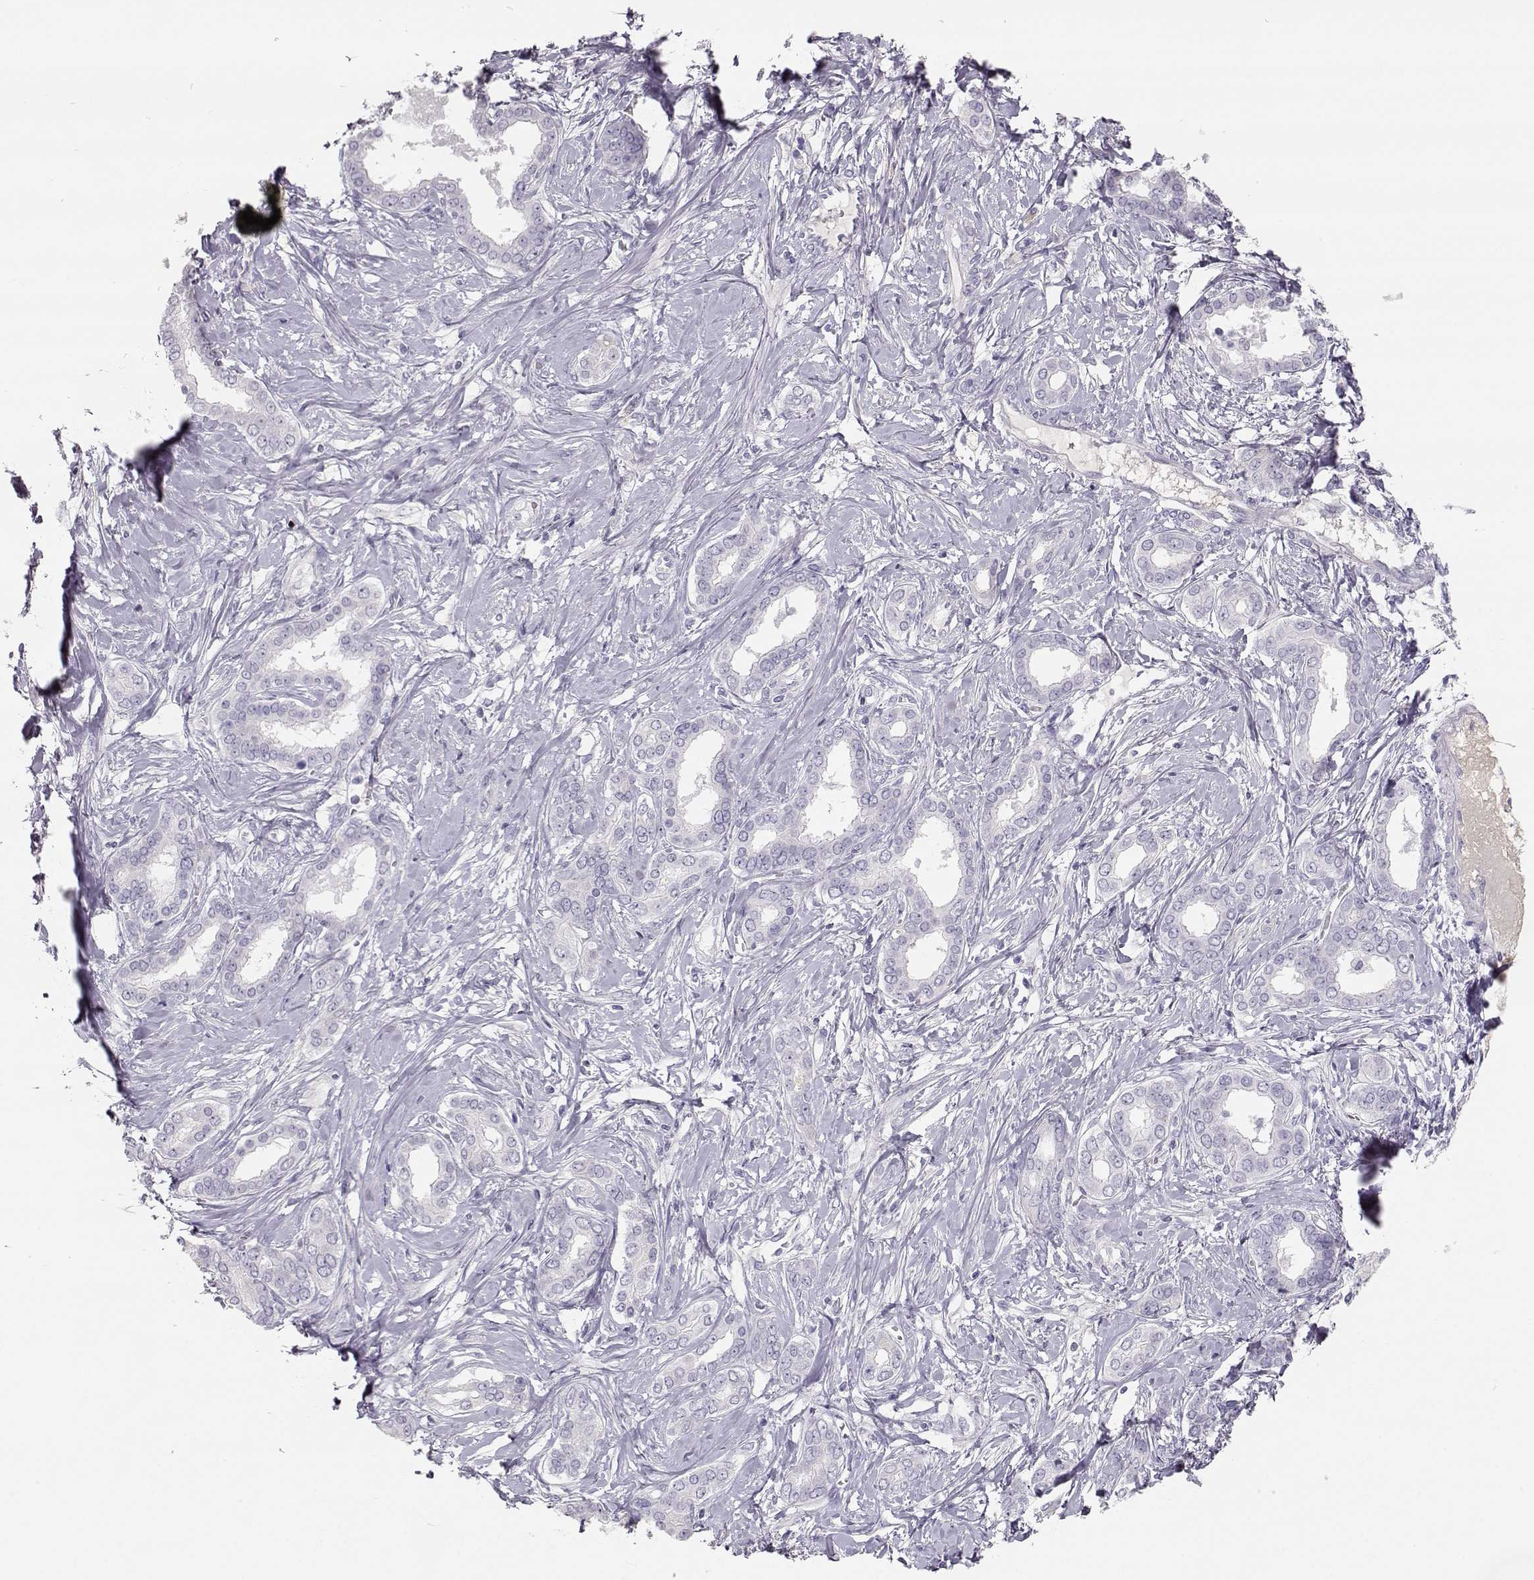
{"staining": {"intensity": "negative", "quantity": "none", "location": "none"}, "tissue": "liver cancer", "cell_type": "Tumor cells", "image_type": "cancer", "snomed": [{"axis": "morphology", "description": "Cholangiocarcinoma"}, {"axis": "topography", "description": "Liver"}], "caption": "This is a micrograph of immunohistochemistry (IHC) staining of liver cancer (cholangiocarcinoma), which shows no positivity in tumor cells.", "gene": "SLCO6A1", "patient": {"sex": "female", "age": 47}}